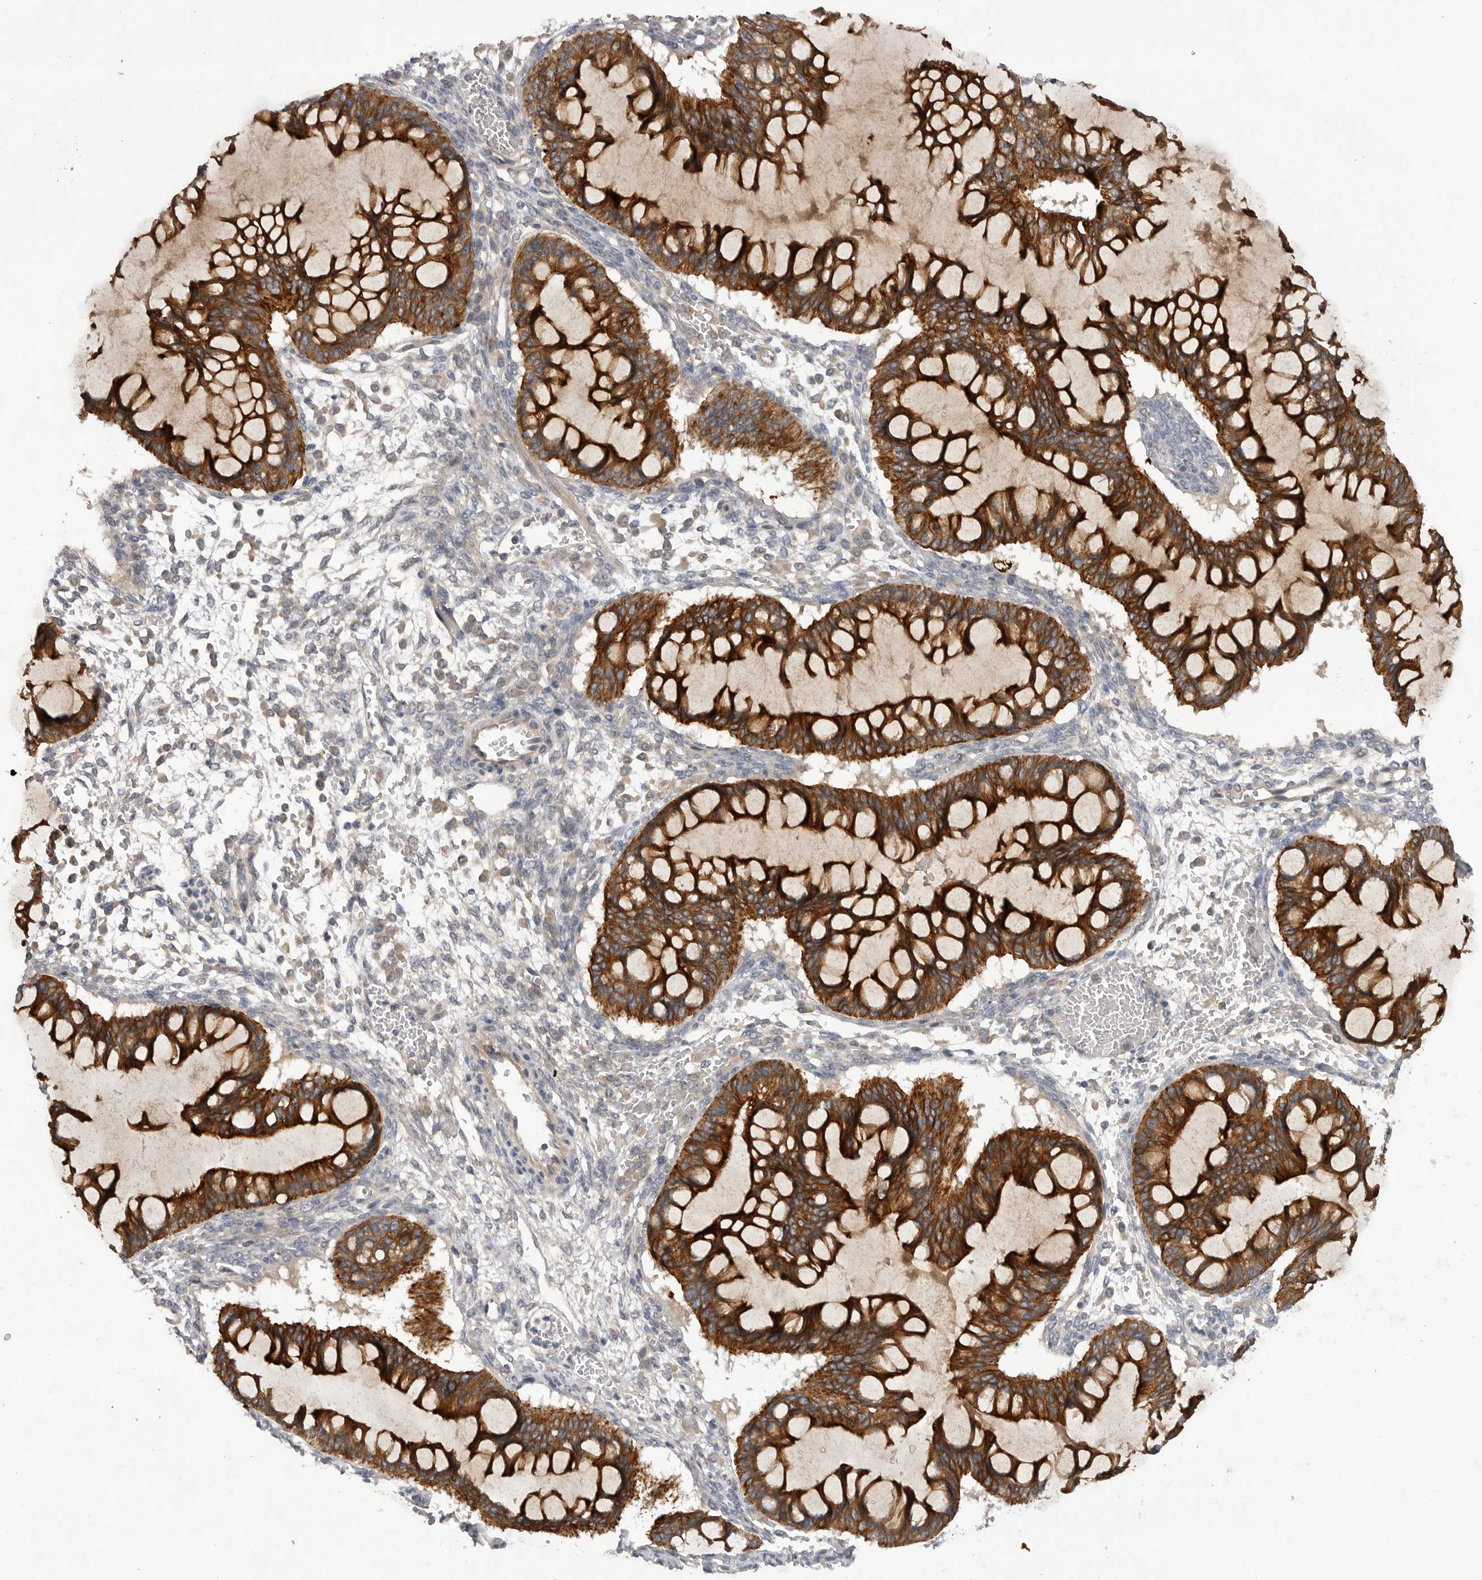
{"staining": {"intensity": "strong", "quantity": ">75%", "location": "cytoplasmic/membranous"}, "tissue": "ovarian cancer", "cell_type": "Tumor cells", "image_type": "cancer", "snomed": [{"axis": "morphology", "description": "Cystadenocarcinoma, mucinous, NOS"}, {"axis": "topography", "description": "Ovary"}], "caption": "Immunohistochemical staining of ovarian mucinous cystadenocarcinoma shows strong cytoplasmic/membranous protein staining in approximately >75% of tumor cells. The protein is shown in brown color, while the nuclei are stained blue.", "gene": "DHDDS", "patient": {"sex": "female", "age": 73}}